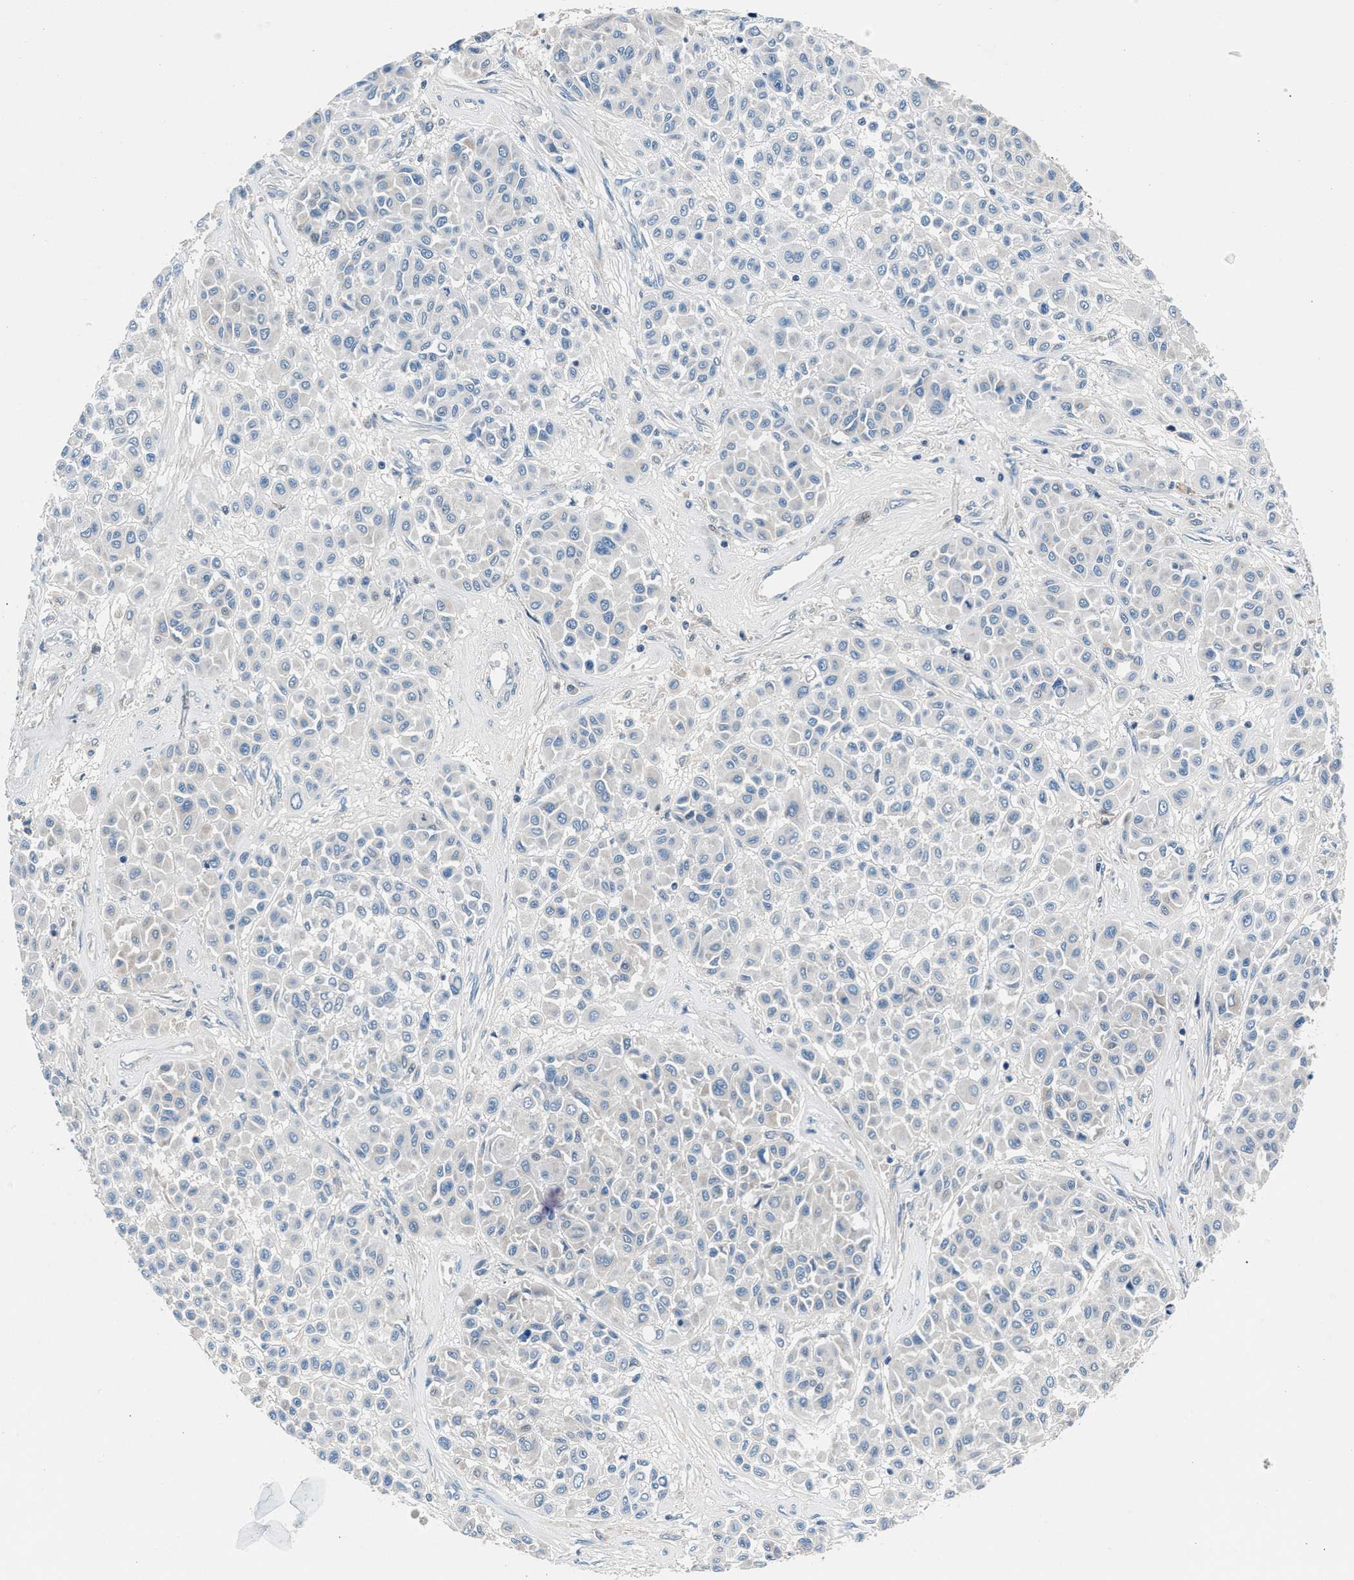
{"staining": {"intensity": "negative", "quantity": "none", "location": "none"}, "tissue": "melanoma", "cell_type": "Tumor cells", "image_type": "cancer", "snomed": [{"axis": "morphology", "description": "Malignant melanoma, Metastatic site"}, {"axis": "topography", "description": "Soft tissue"}], "caption": "The photomicrograph reveals no significant expression in tumor cells of malignant melanoma (metastatic site).", "gene": "DENND6B", "patient": {"sex": "male", "age": 41}}